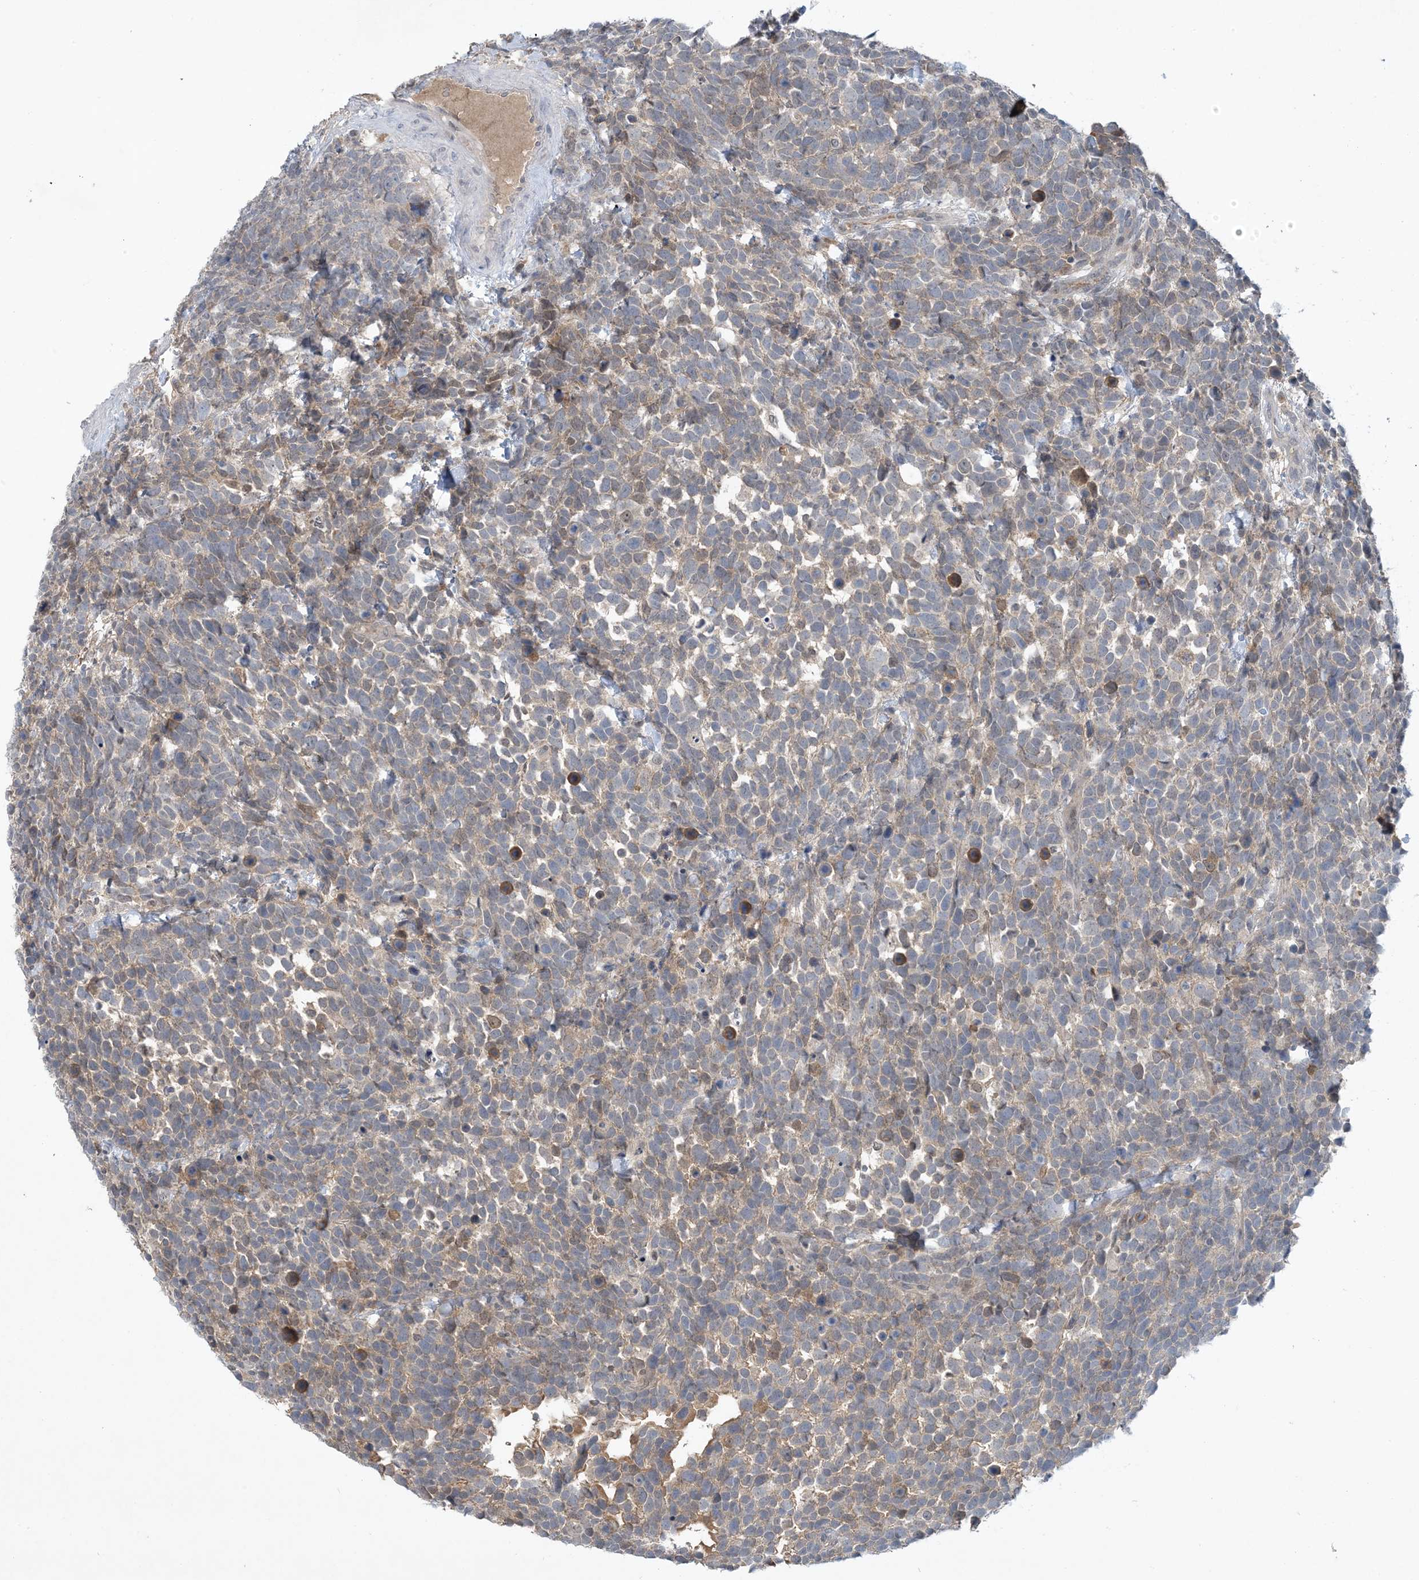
{"staining": {"intensity": "moderate", "quantity": "<25%", "location": "cytoplasmic/membranous,nuclear"}, "tissue": "urothelial cancer", "cell_type": "Tumor cells", "image_type": "cancer", "snomed": [{"axis": "morphology", "description": "Urothelial carcinoma, High grade"}, {"axis": "topography", "description": "Urinary bladder"}], "caption": "Moderate cytoplasmic/membranous and nuclear protein staining is seen in approximately <25% of tumor cells in urothelial cancer.", "gene": "UBE2E1", "patient": {"sex": "female", "age": 82}}